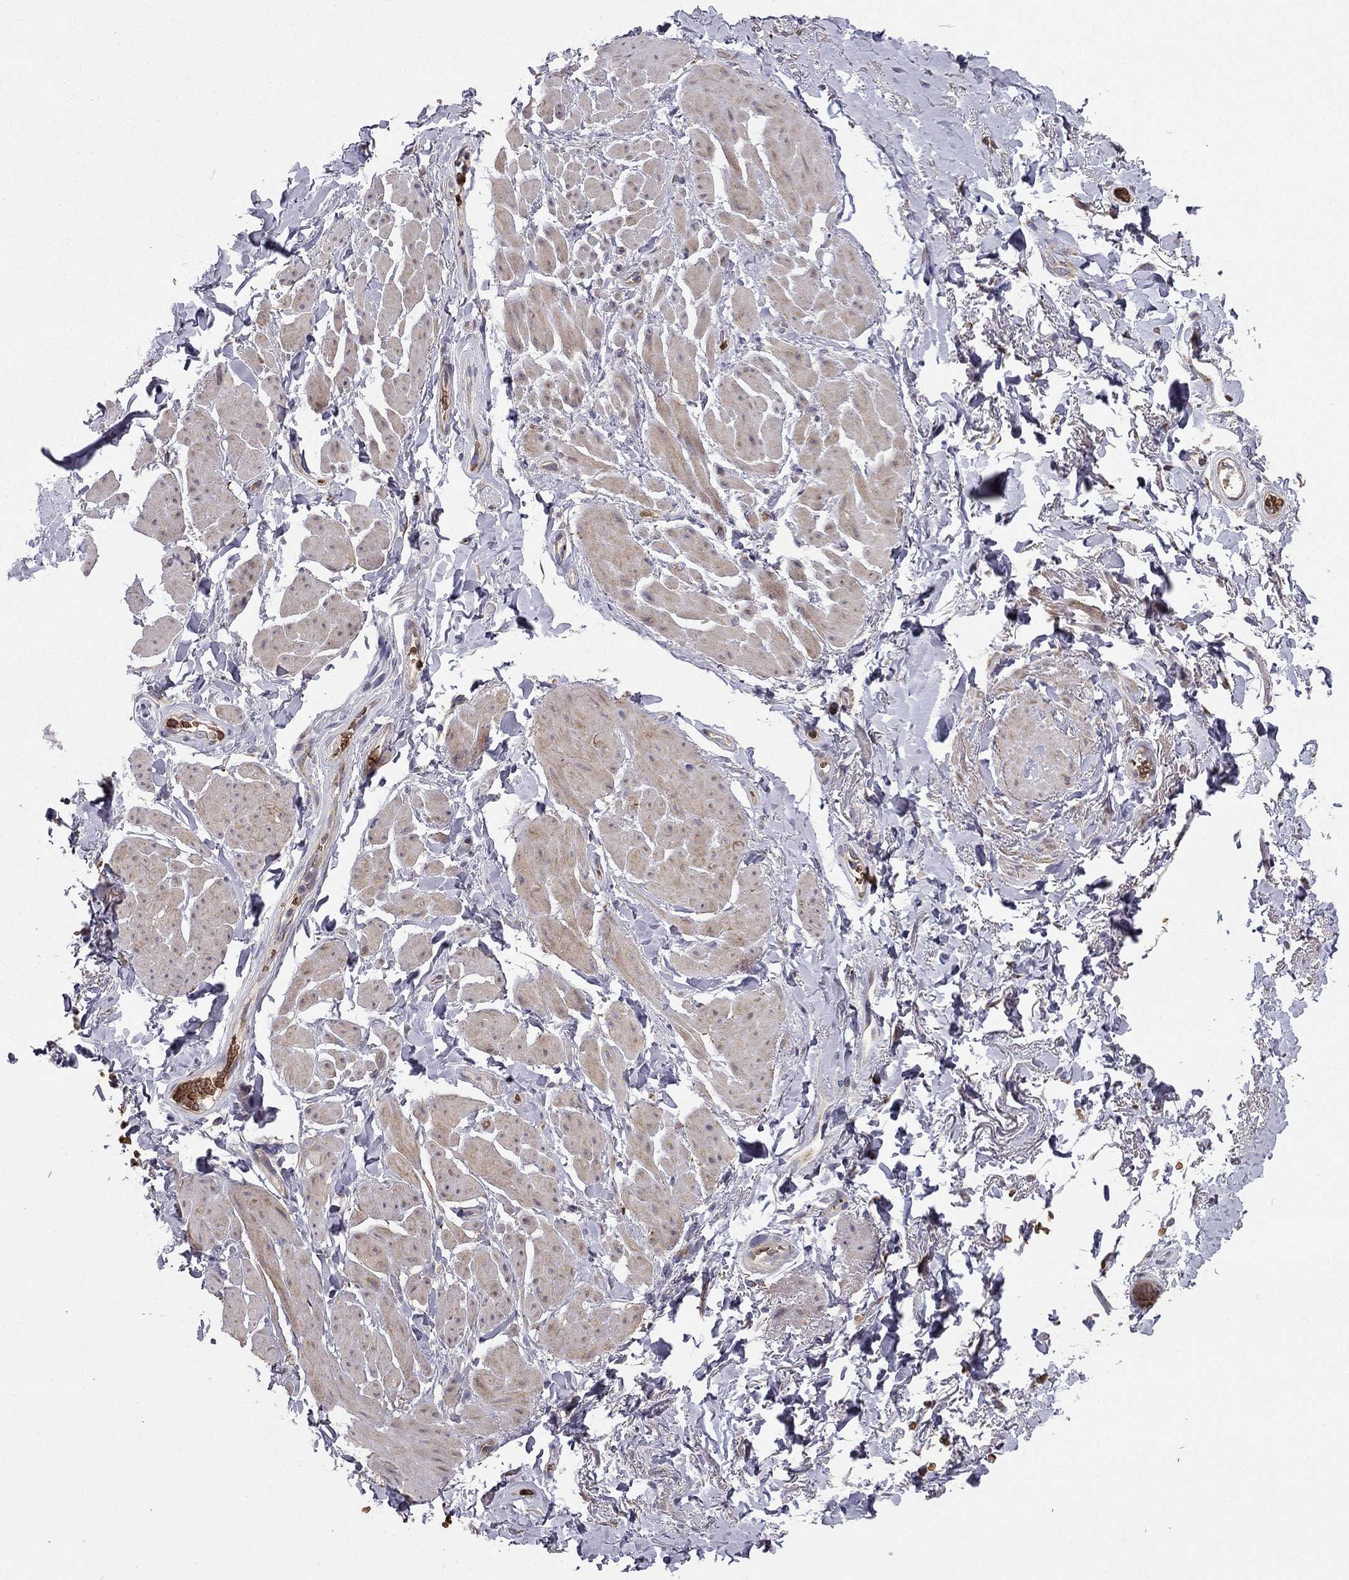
{"staining": {"intensity": "negative", "quantity": "none", "location": "none"}, "tissue": "adipose tissue", "cell_type": "Adipocytes", "image_type": "normal", "snomed": [{"axis": "morphology", "description": "Normal tissue, NOS"}, {"axis": "topography", "description": "Anal"}, {"axis": "topography", "description": "Peripheral nerve tissue"}], "caption": "Immunohistochemical staining of benign adipose tissue reveals no significant expression in adipocytes.", "gene": "B4GALT7", "patient": {"sex": "male", "age": 53}}